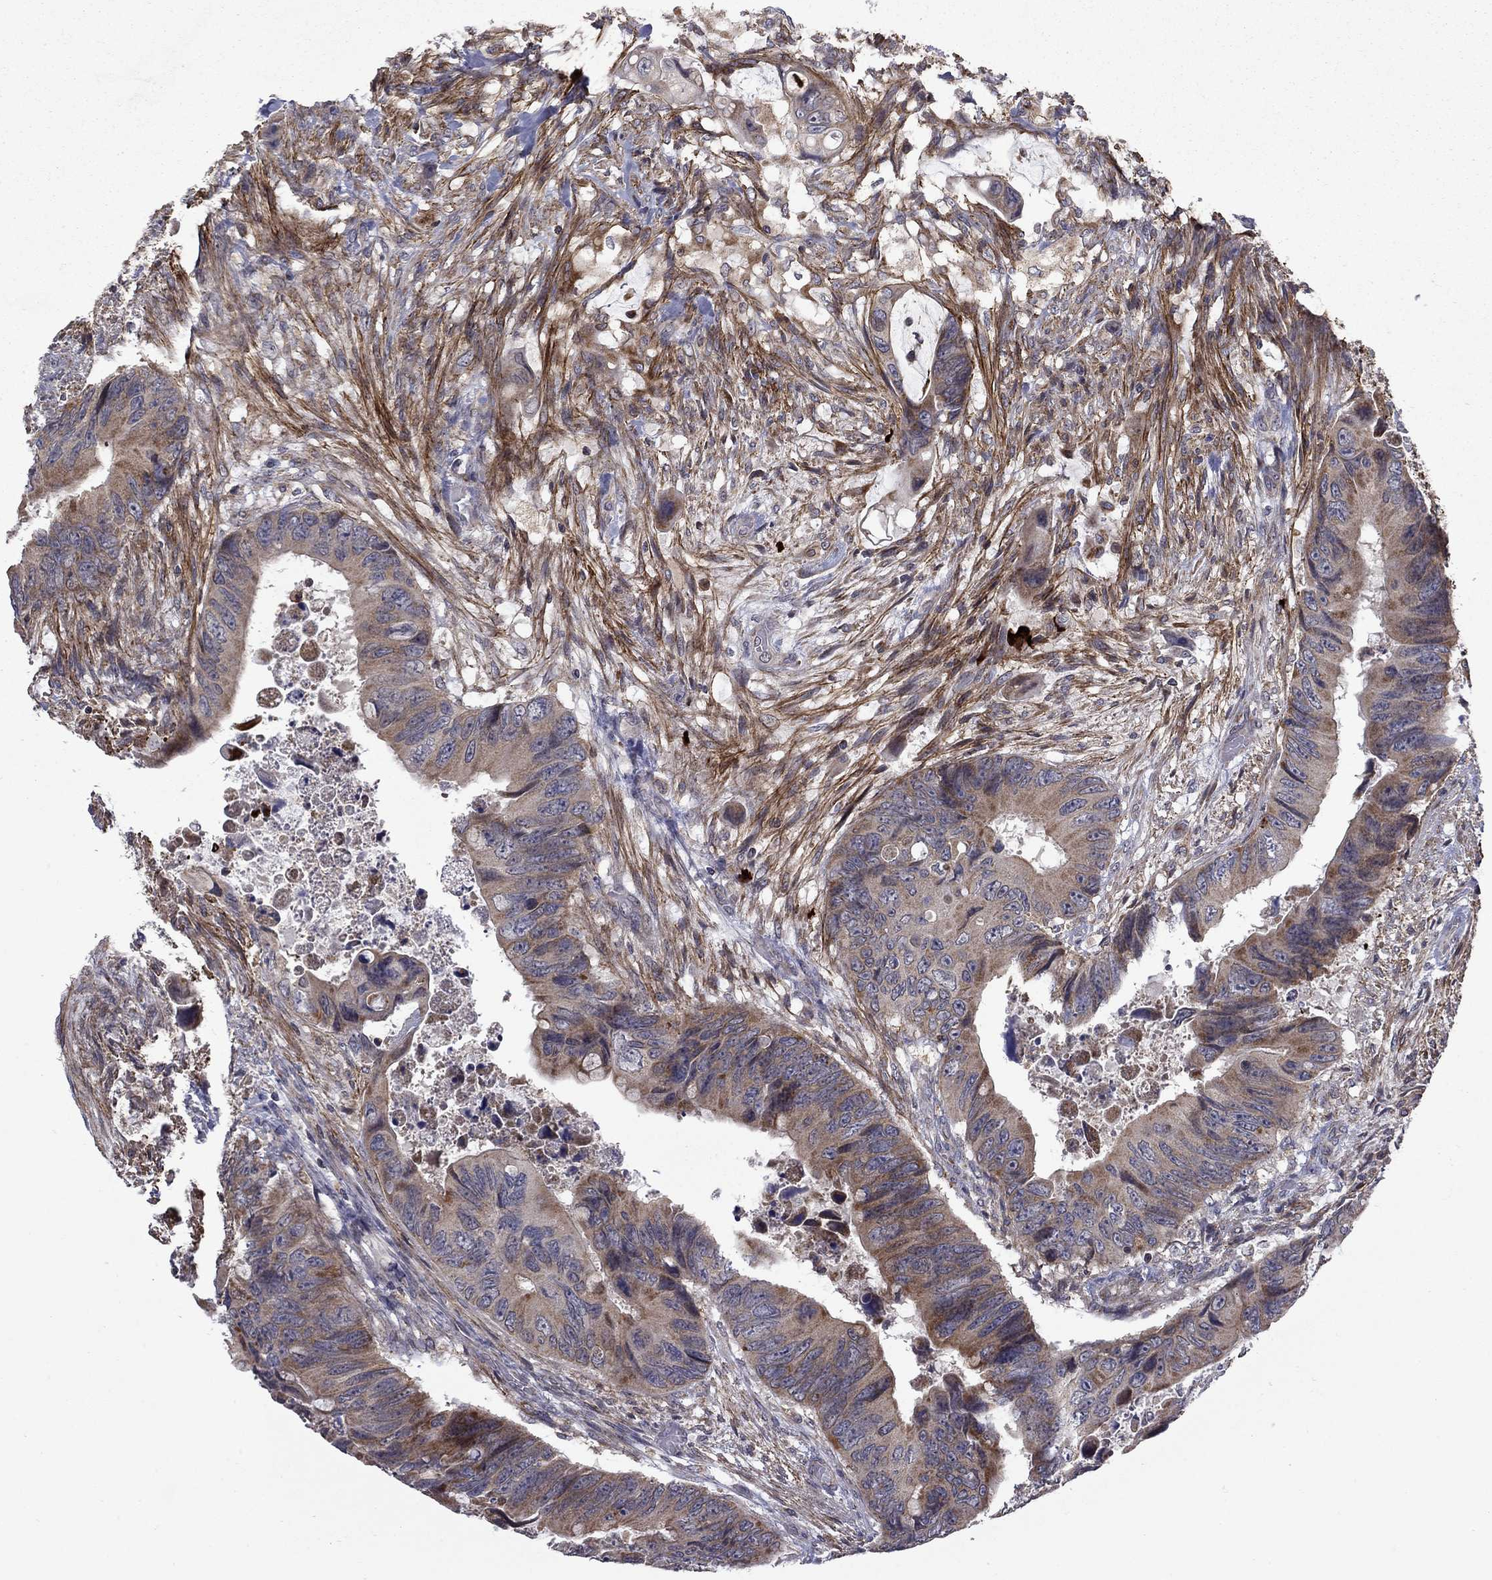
{"staining": {"intensity": "moderate", "quantity": "25%-75%", "location": "cytoplasmic/membranous"}, "tissue": "colorectal cancer", "cell_type": "Tumor cells", "image_type": "cancer", "snomed": [{"axis": "morphology", "description": "Adenocarcinoma, NOS"}, {"axis": "topography", "description": "Rectum"}], "caption": "Moderate cytoplasmic/membranous staining is appreciated in approximately 25%-75% of tumor cells in colorectal adenocarcinoma. Using DAB (brown) and hematoxylin (blue) stains, captured at high magnification using brightfield microscopy.", "gene": "DOP1B", "patient": {"sex": "male", "age": 63}}